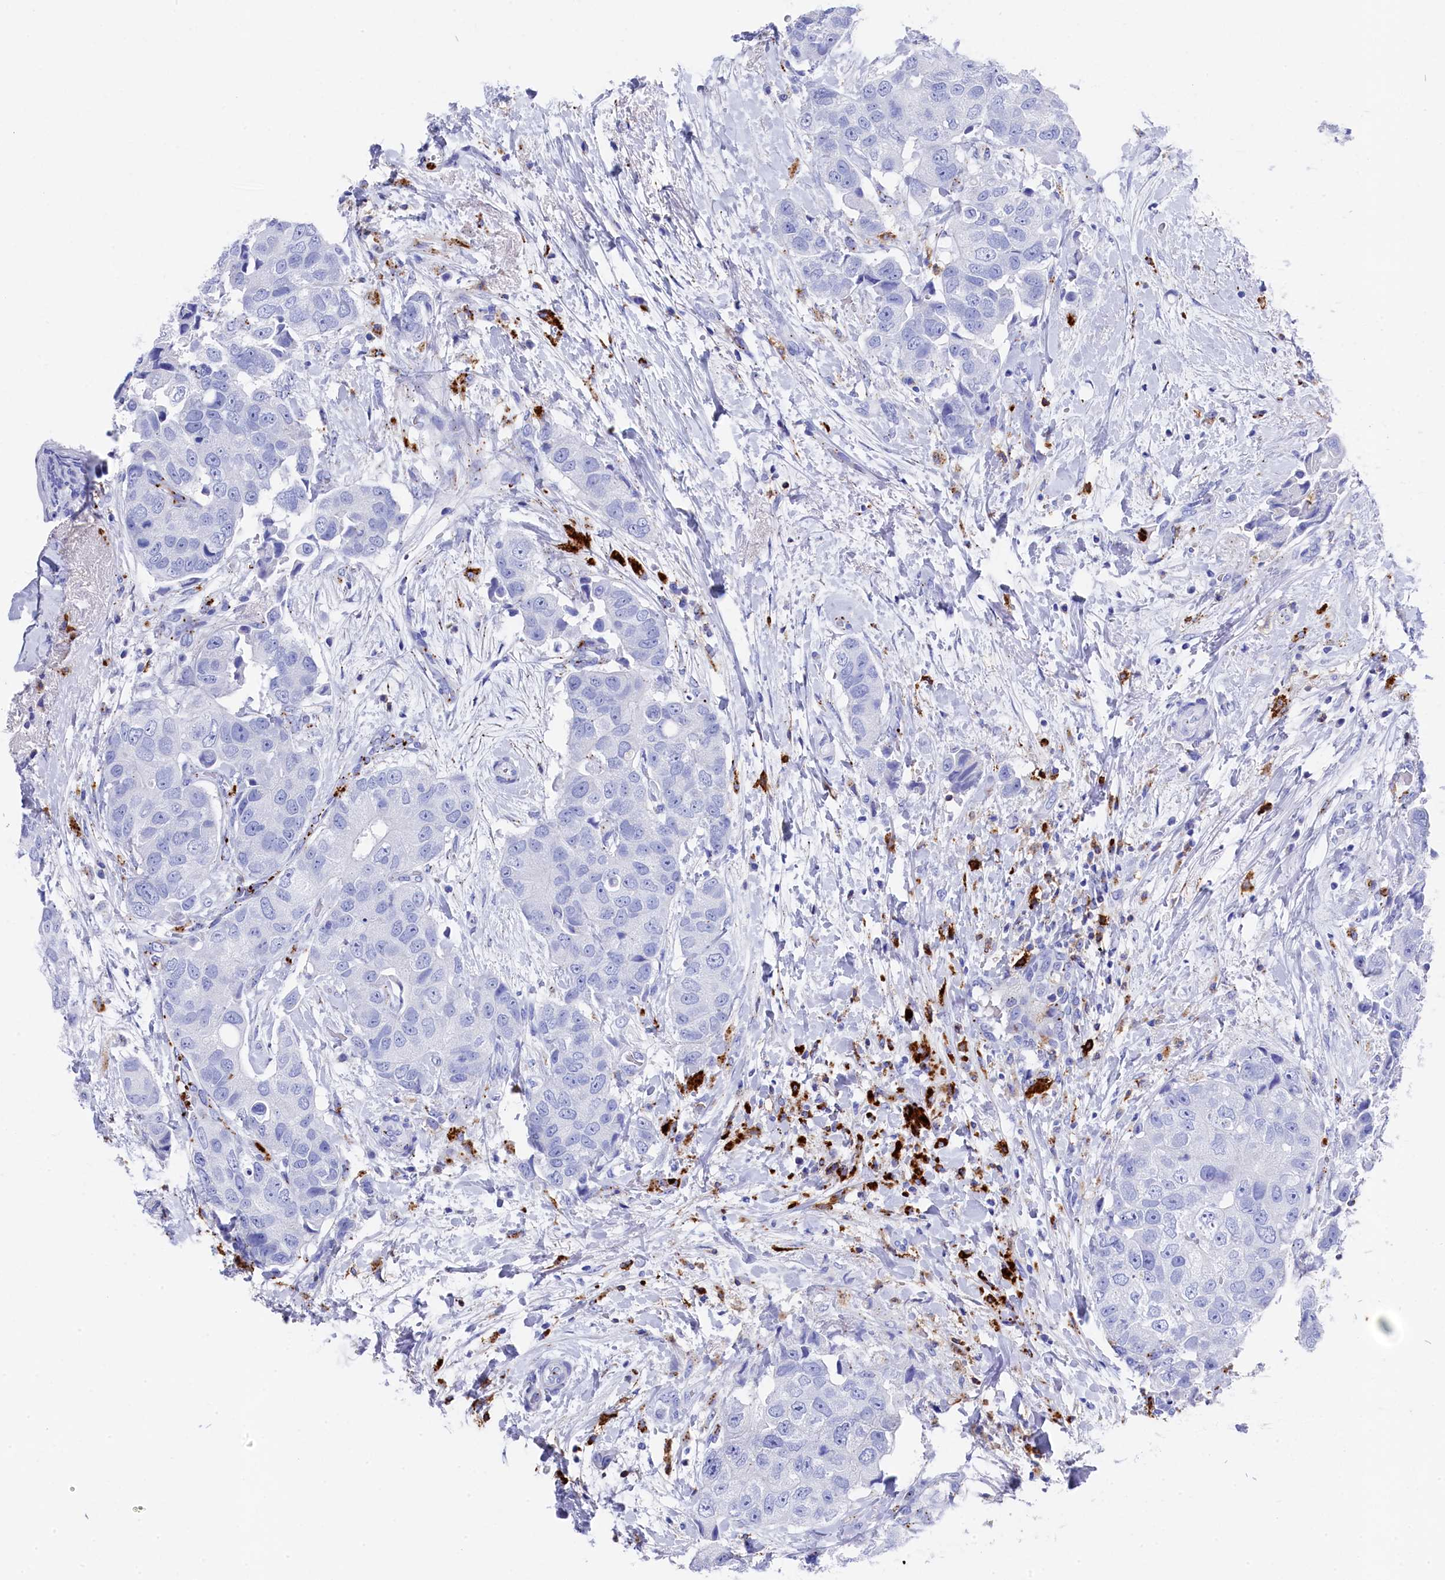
{"staining": {"intensity": "negative", "quantity": "none", "location": "none"}, "tissue": "breast cancer", "cell_type": "Tumor cells", "image_type": "cancer", "snomed": [{"axis": "morphology", "description": "Normal tissue, NOS"}, {"axis": "morphology", "description": "Duct carcinoma"}, {"axis": "topography", "description": "Breast"}], "caption": "An immunohistochemistry histopathology image of breast cancer is shown. There is no staining in tumor cells of breast cancer.", "gene": "PLAC8", "patient": {"sex": "female", "age": 62}}